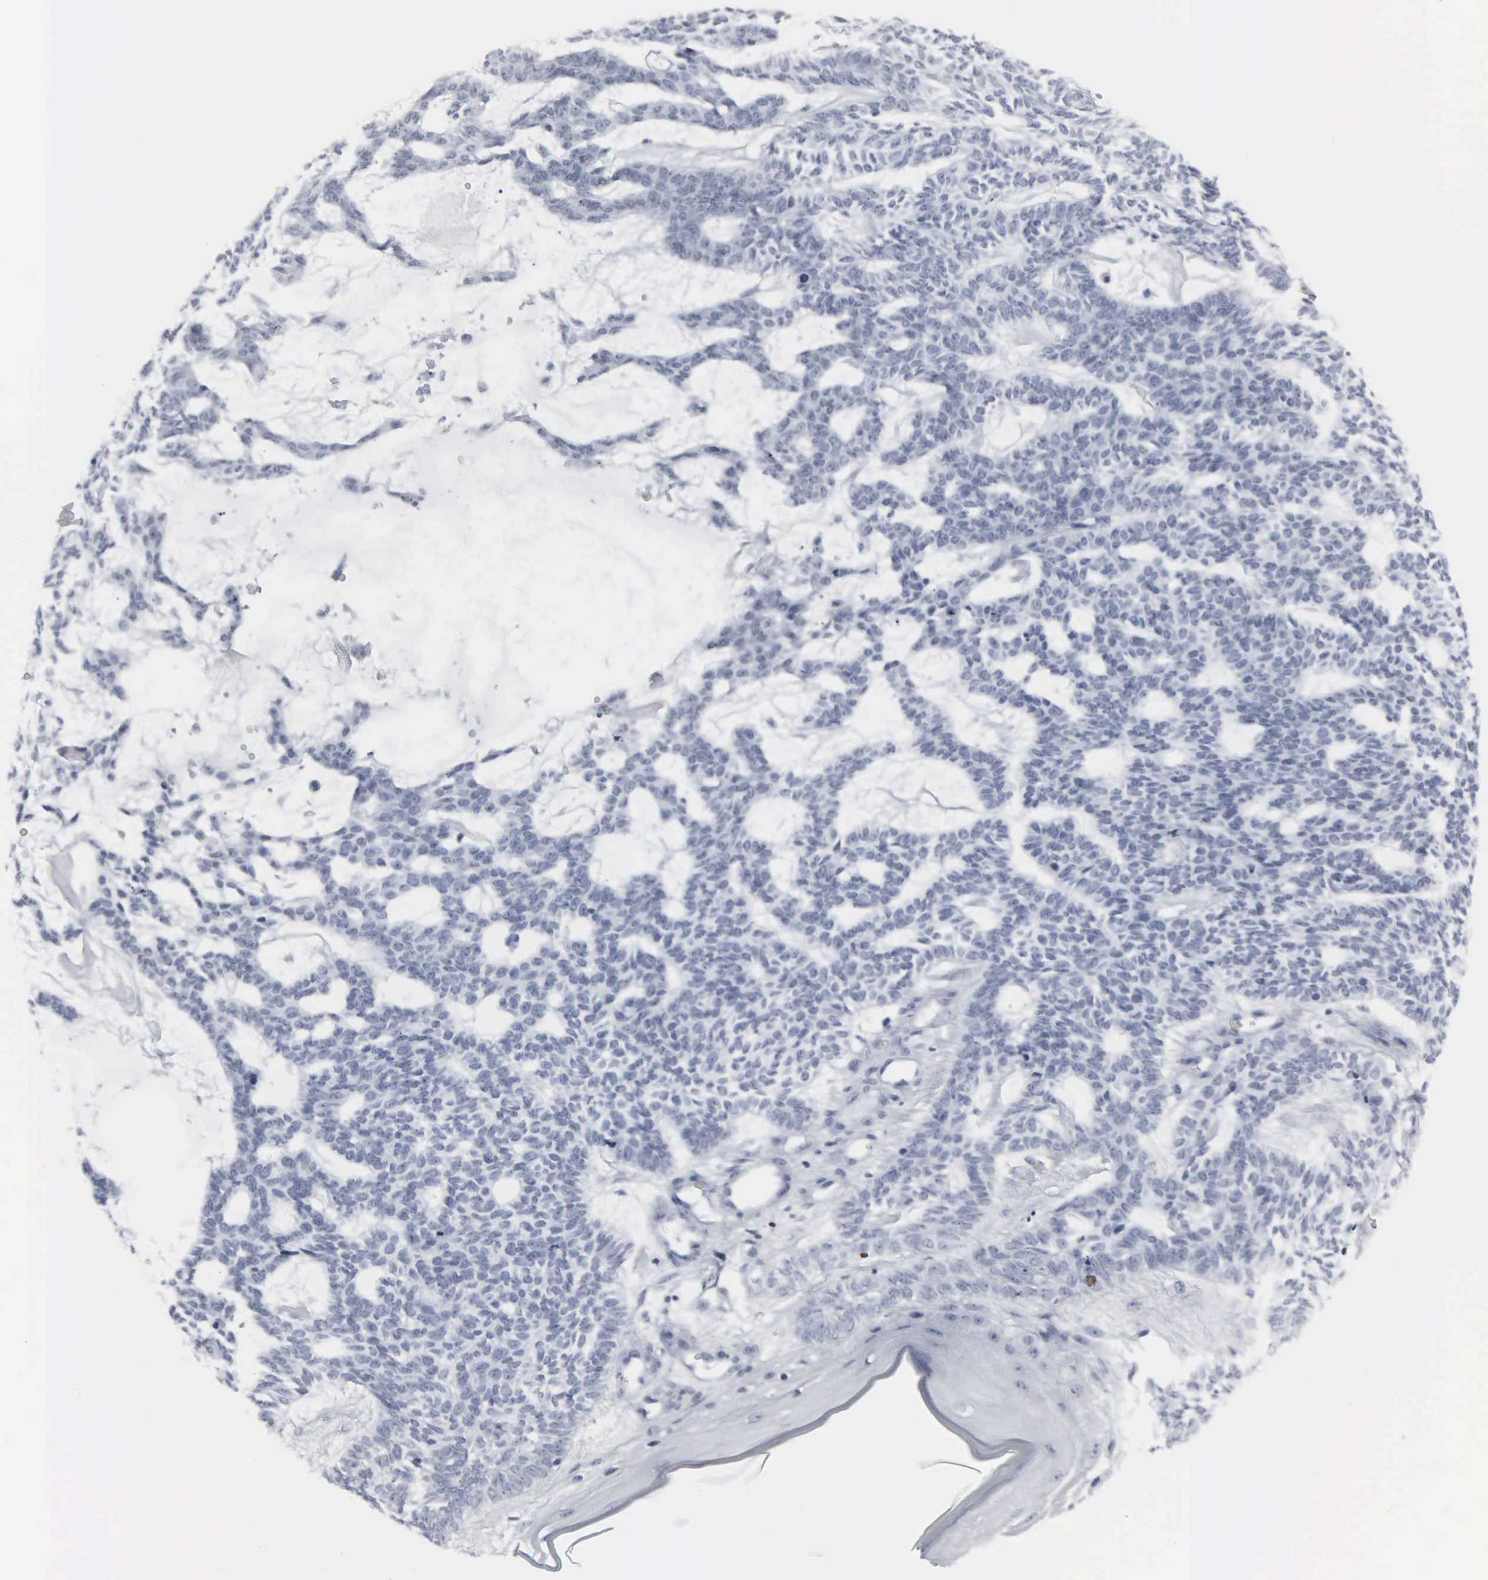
{"staining": {"intensity": "negative", "quantity": "none", "location": "none"}, "tissue": "skin cancer", "cell_type": "Tumor cells", "image_type": "cancer", "snomed": [{"axis": "morphology", "description": "Basal cell carcinoma"}, {"axis": "topography", "description": "Skin"}], "caption": "There is no significant staining in tumor cells of skin cancer (basal cell carcinoma).", "gene": "DGCR2", "patient": {"sex": "male", "age": 75}}